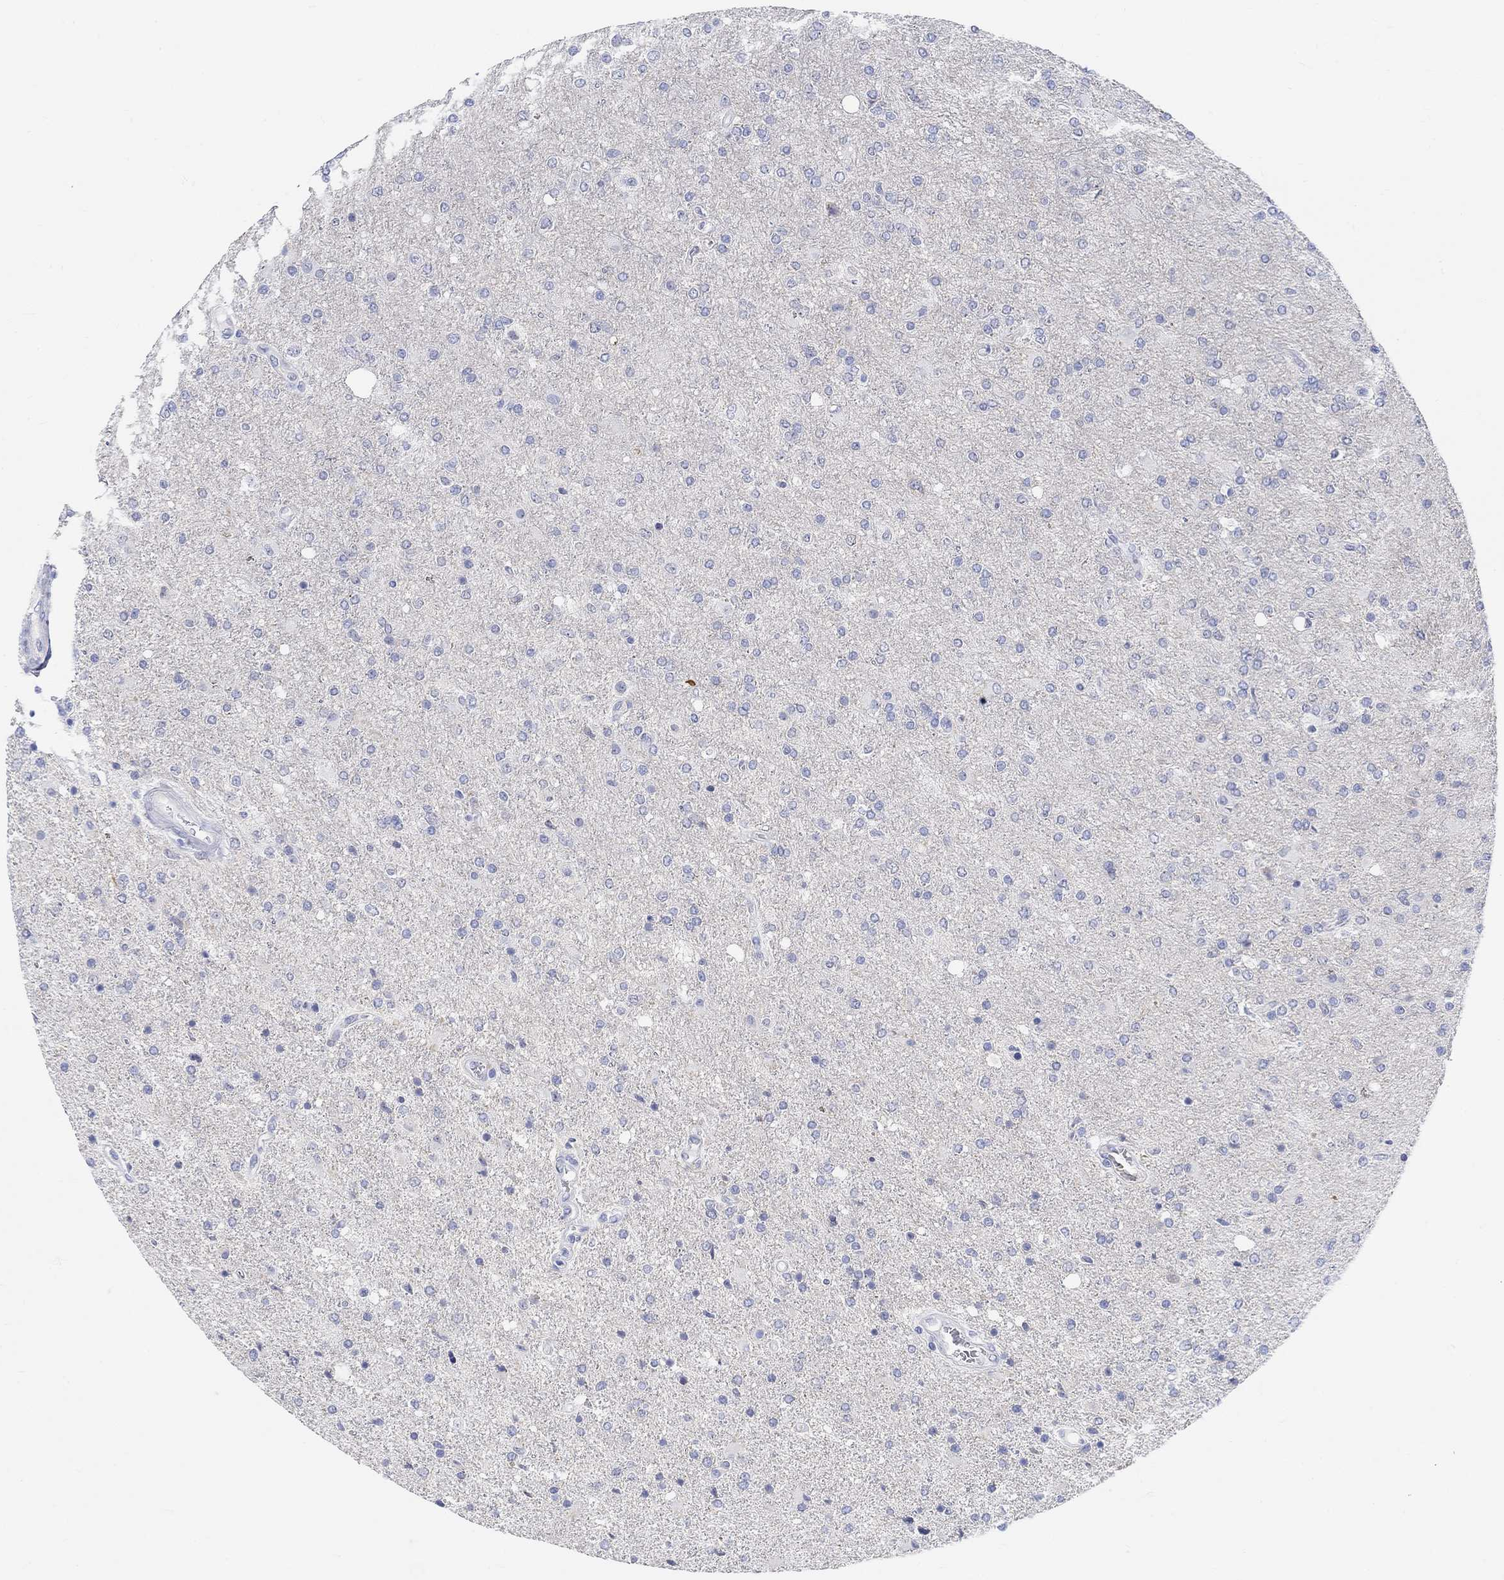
{"staining": {"intensity": "negative", "quantity": "none", "location": "none"}, "tissue": "glioma", "cell_type": "Tumor cells", "image_type": "cancer", "snomed": [{"axis": "morphology", "description": "Glioma, malignant, High grade"}, {"axis": "topography", "description": "Cerebral cortex"}], "caption": "Tumor cells are negative for brown protein staining in high-grade glioma (malignant). Nuclei are stained in blue.", "gene": "GRIA3", "patient": {"sex": "male", "age": 70}}